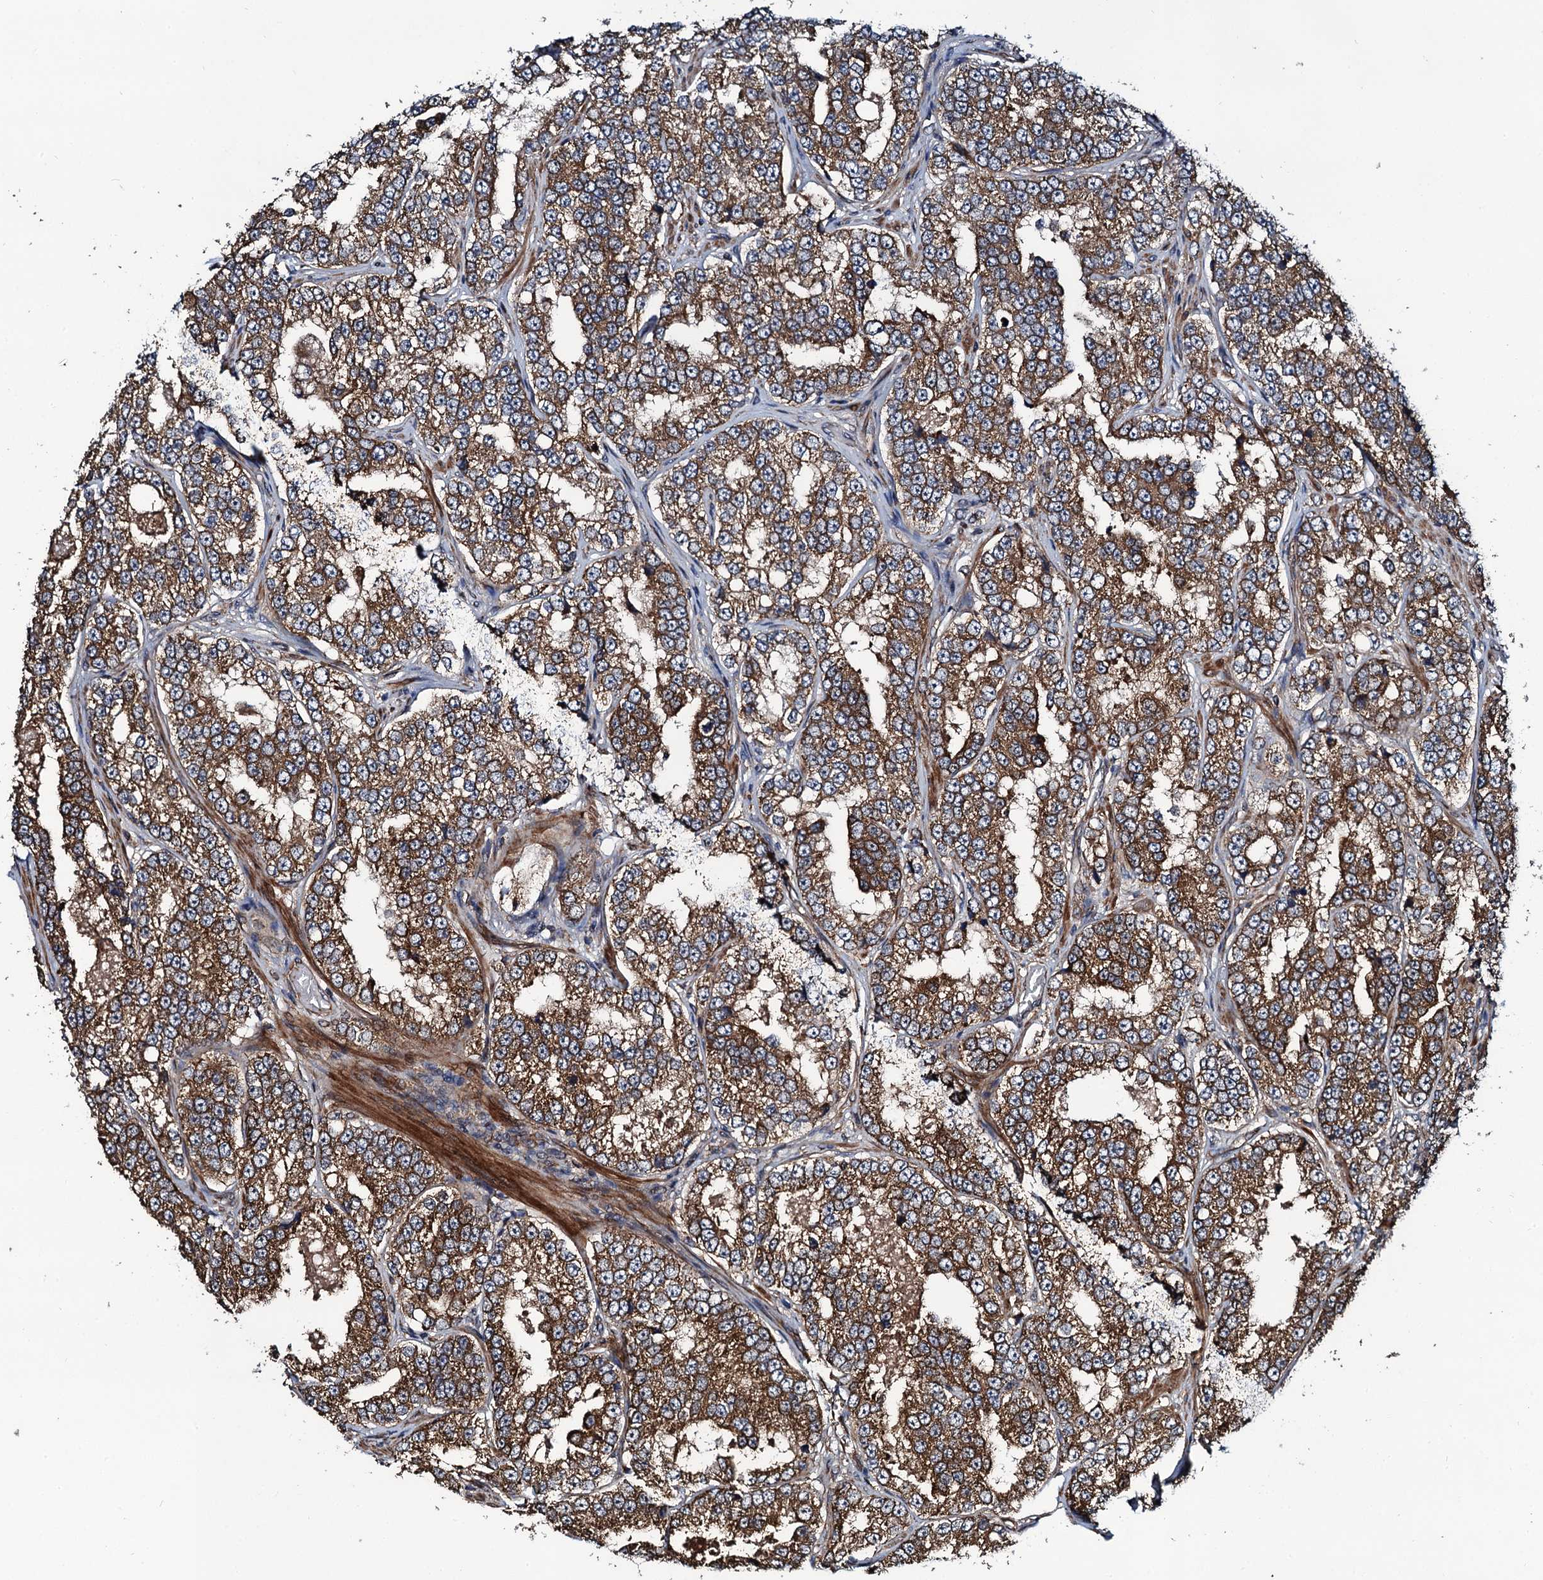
{"staining": {"intensity": "strong", "quantity": ">75%", "location": "cytoplasmic/membranous"}, "tissue": "prostate cancer", "cell_type": "Tumor cells", "image_type": "cancer", "snomed": [{"axis": "morphology", "description": "Normal tissue, NOS"}, {"axis": "morphology", "description": "Adenocarcinoma, High grade"}, {"axis": "topography", "description": "Prostate"}], "caption": "This micrograph shows prostate cancer (adenocarcinoma (high-grade)) stained with immunohistochemistry to label a protein in brown. The cytoplasmic/membranous of tumor cells show strong positivity for the protein. Nuclei are counter-stained blue.", "gene": "NEK1", "patient": {"sex": "male", "age": 83}}